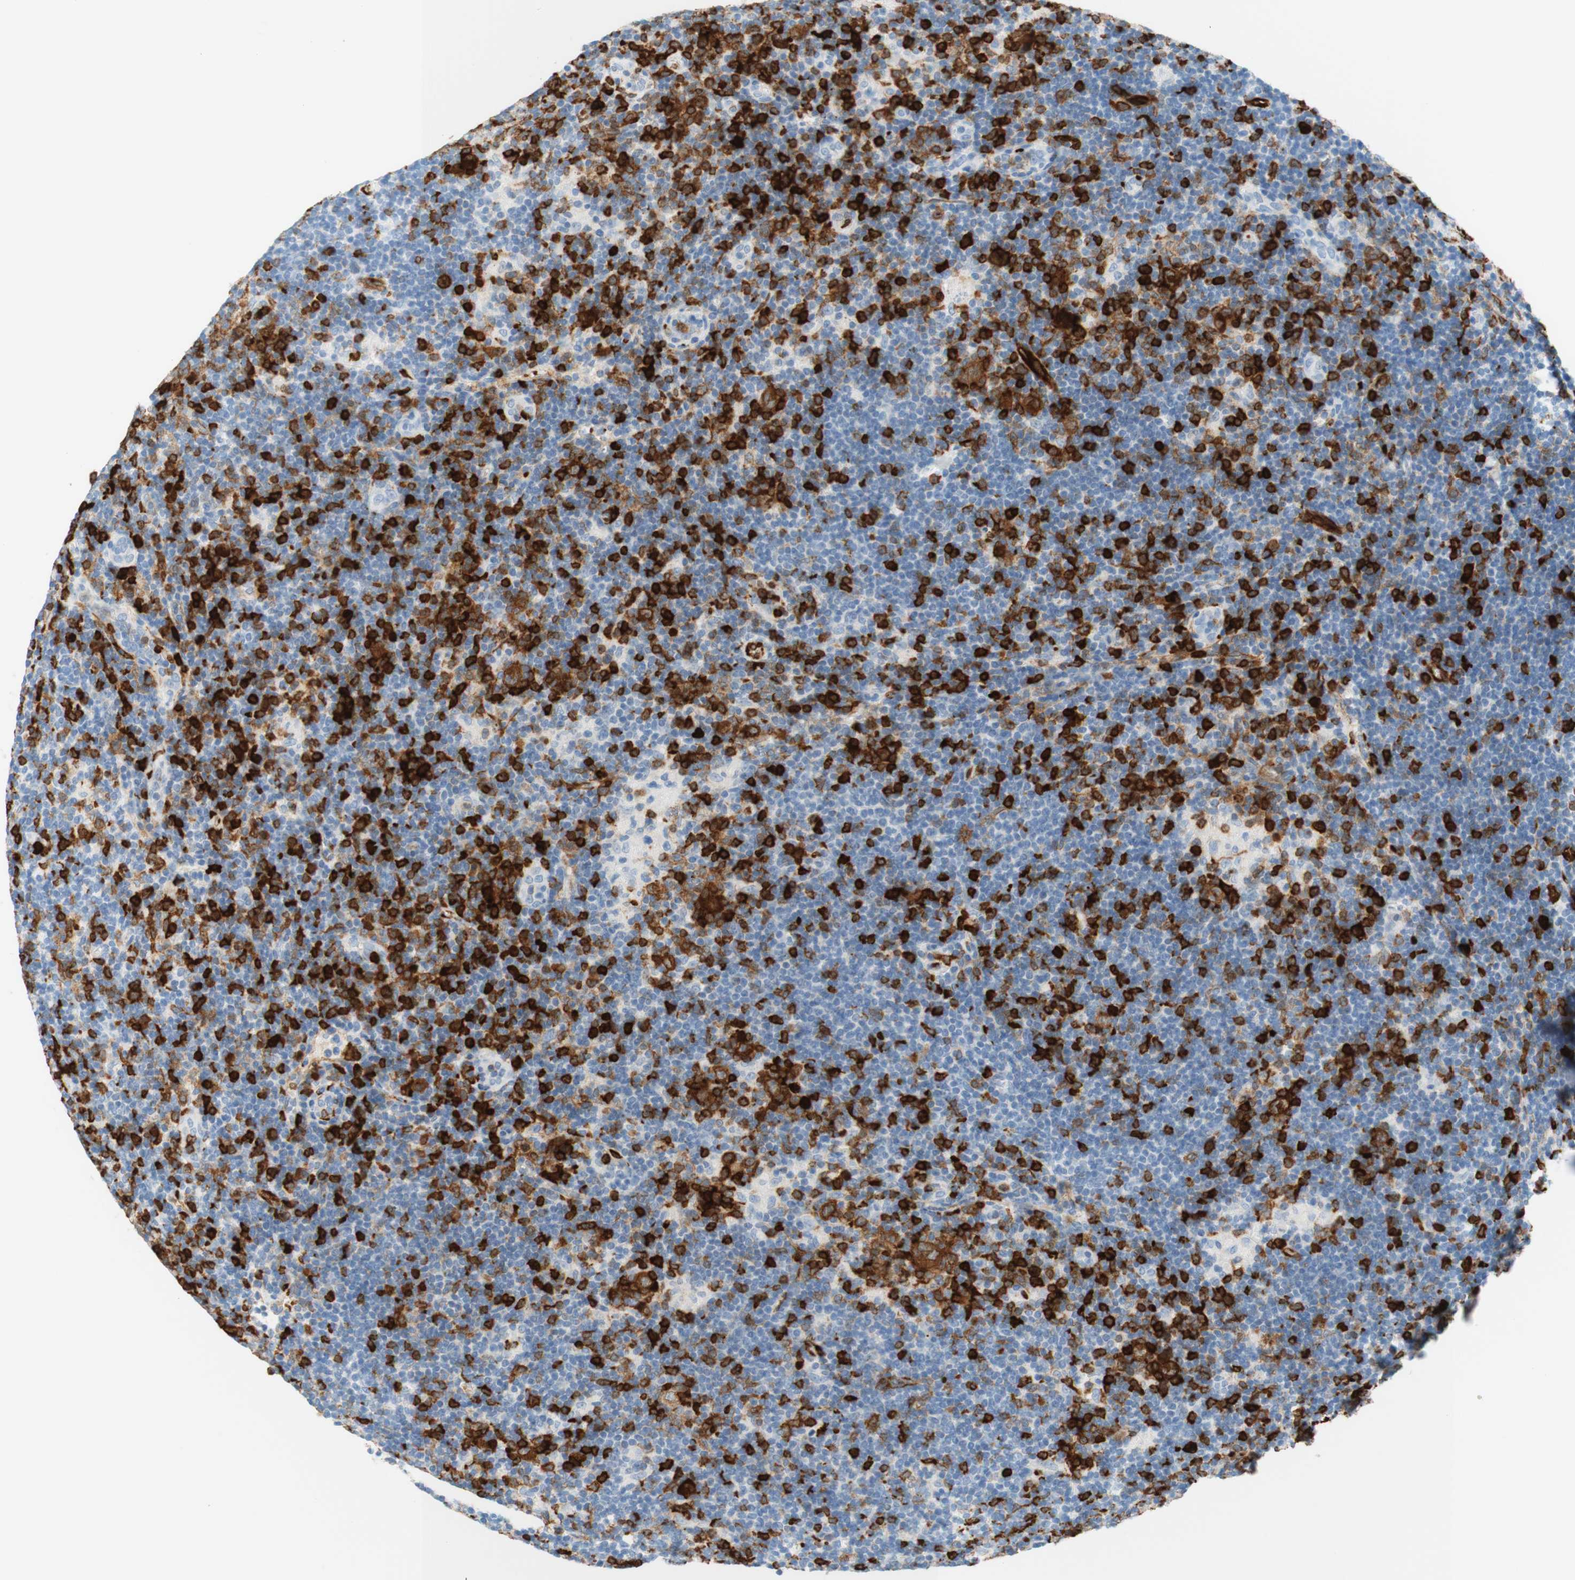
{"staining": {"intensity": "moderate", "quantity": ">75%", "location": "cytoplasmic/membranous"}, "tissue": "lymphoma", "cell_type": "Tumor cells", "image_type": "cancer", "snomed": [{"axis": "morphology", "description": "Hodgkin's disease, NOS"}, {"axis": "topography", "description": "Lymph node"}], "caption": "Protein expression analysis of Hodgkin's disease shows moderate cytoplasmic/membranous positivity in approximately >75% of tumor cells. The staining is performed using DAB brown chromogen to label protein expression. The nuclei are counter-stained blue using hematoxylin.", "gene": "STMN1", "patient": {"sex": "female", "age": 57}}